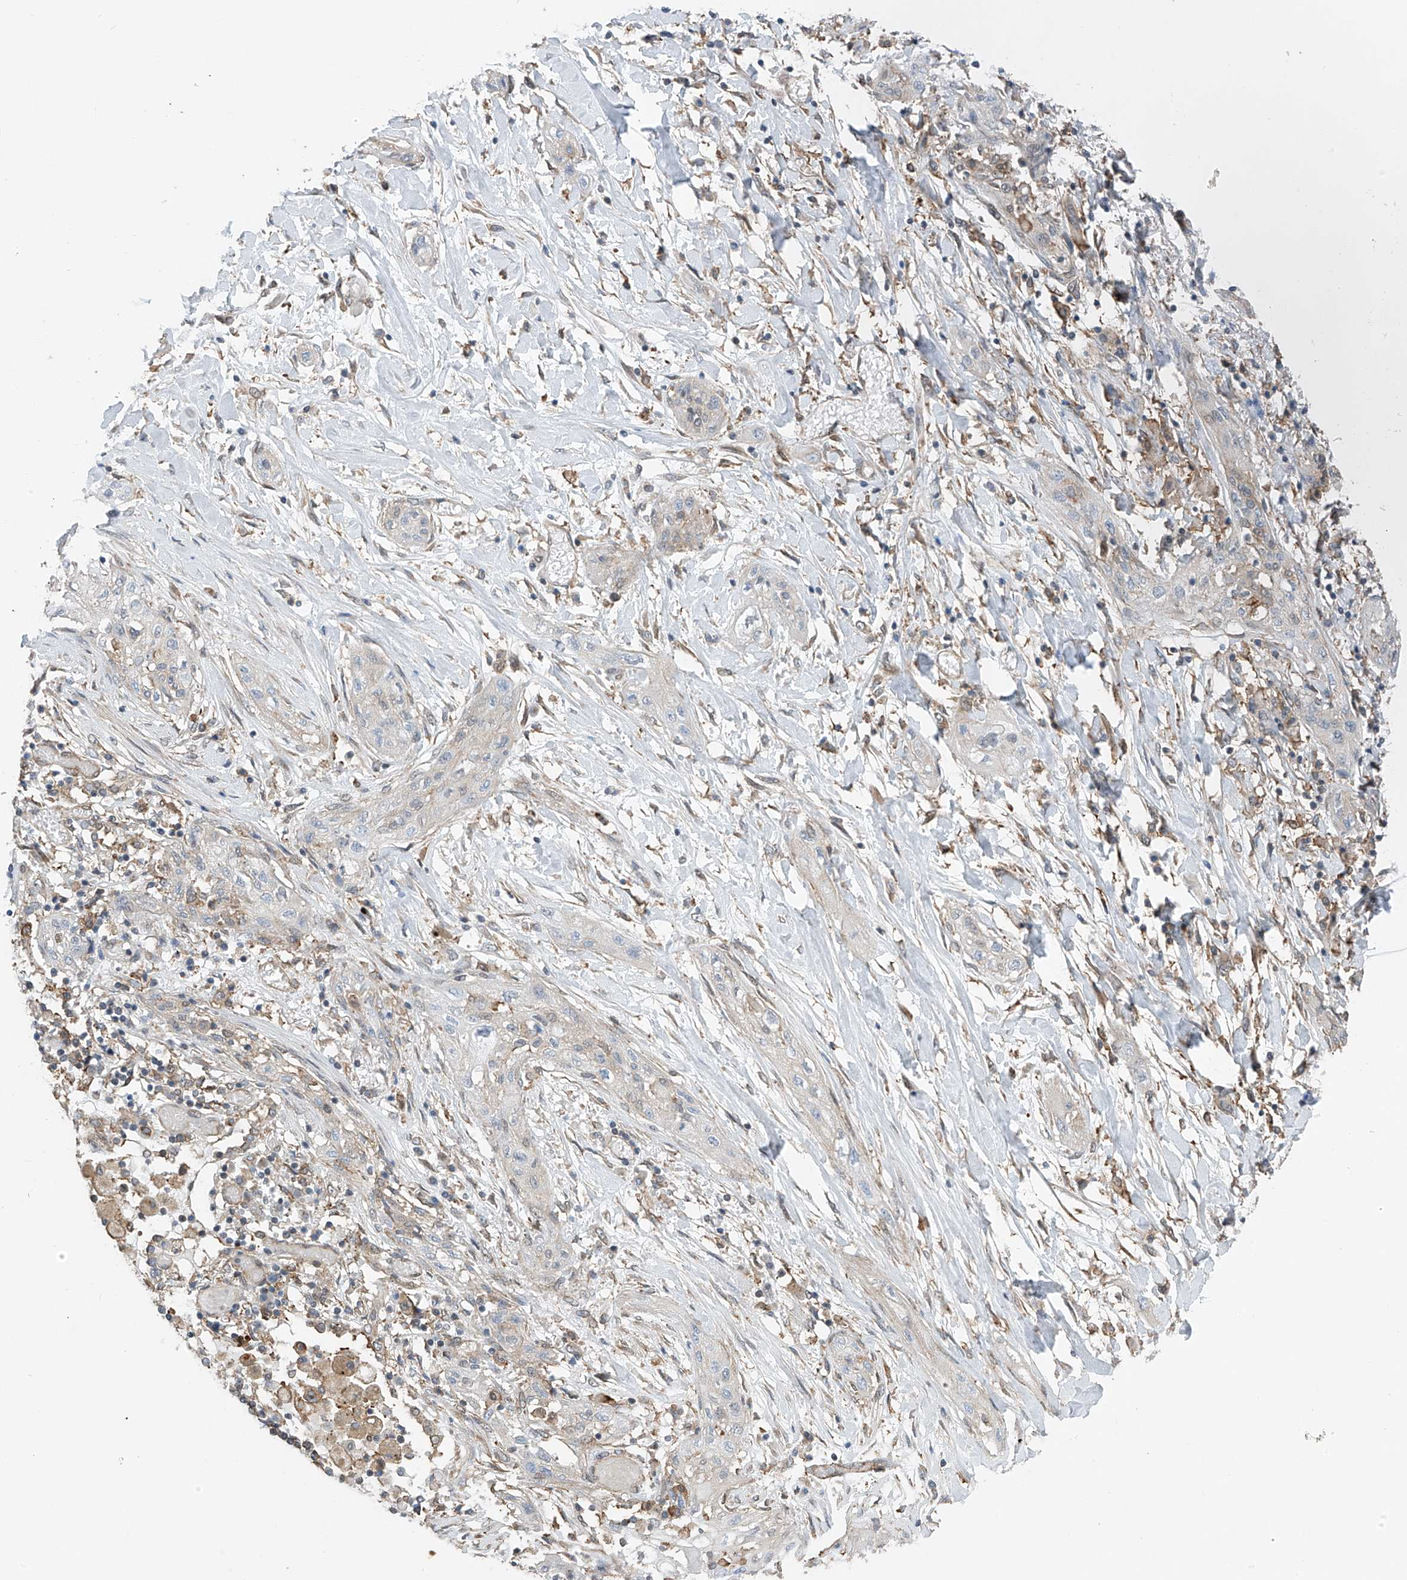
{"staining": {"intensity": "negative", "quantity": "none", "location": "none"}, "tissue": "lung cancer", "cell_type": "Tumor cells", "image_type": "cancer", "snomed": [{"axis": "morphology", "description": "Squamous cell carcinoma, NOS"}, {"axis": "topography", "description": "Lung"}], "caption": "An immunohistochemistry (IHC) image of lung cancer is shown. There is no staining in tumor cells of lung cancer.", "gene": "ZNF189", "patient": {"sex": "female", "age": 47}}